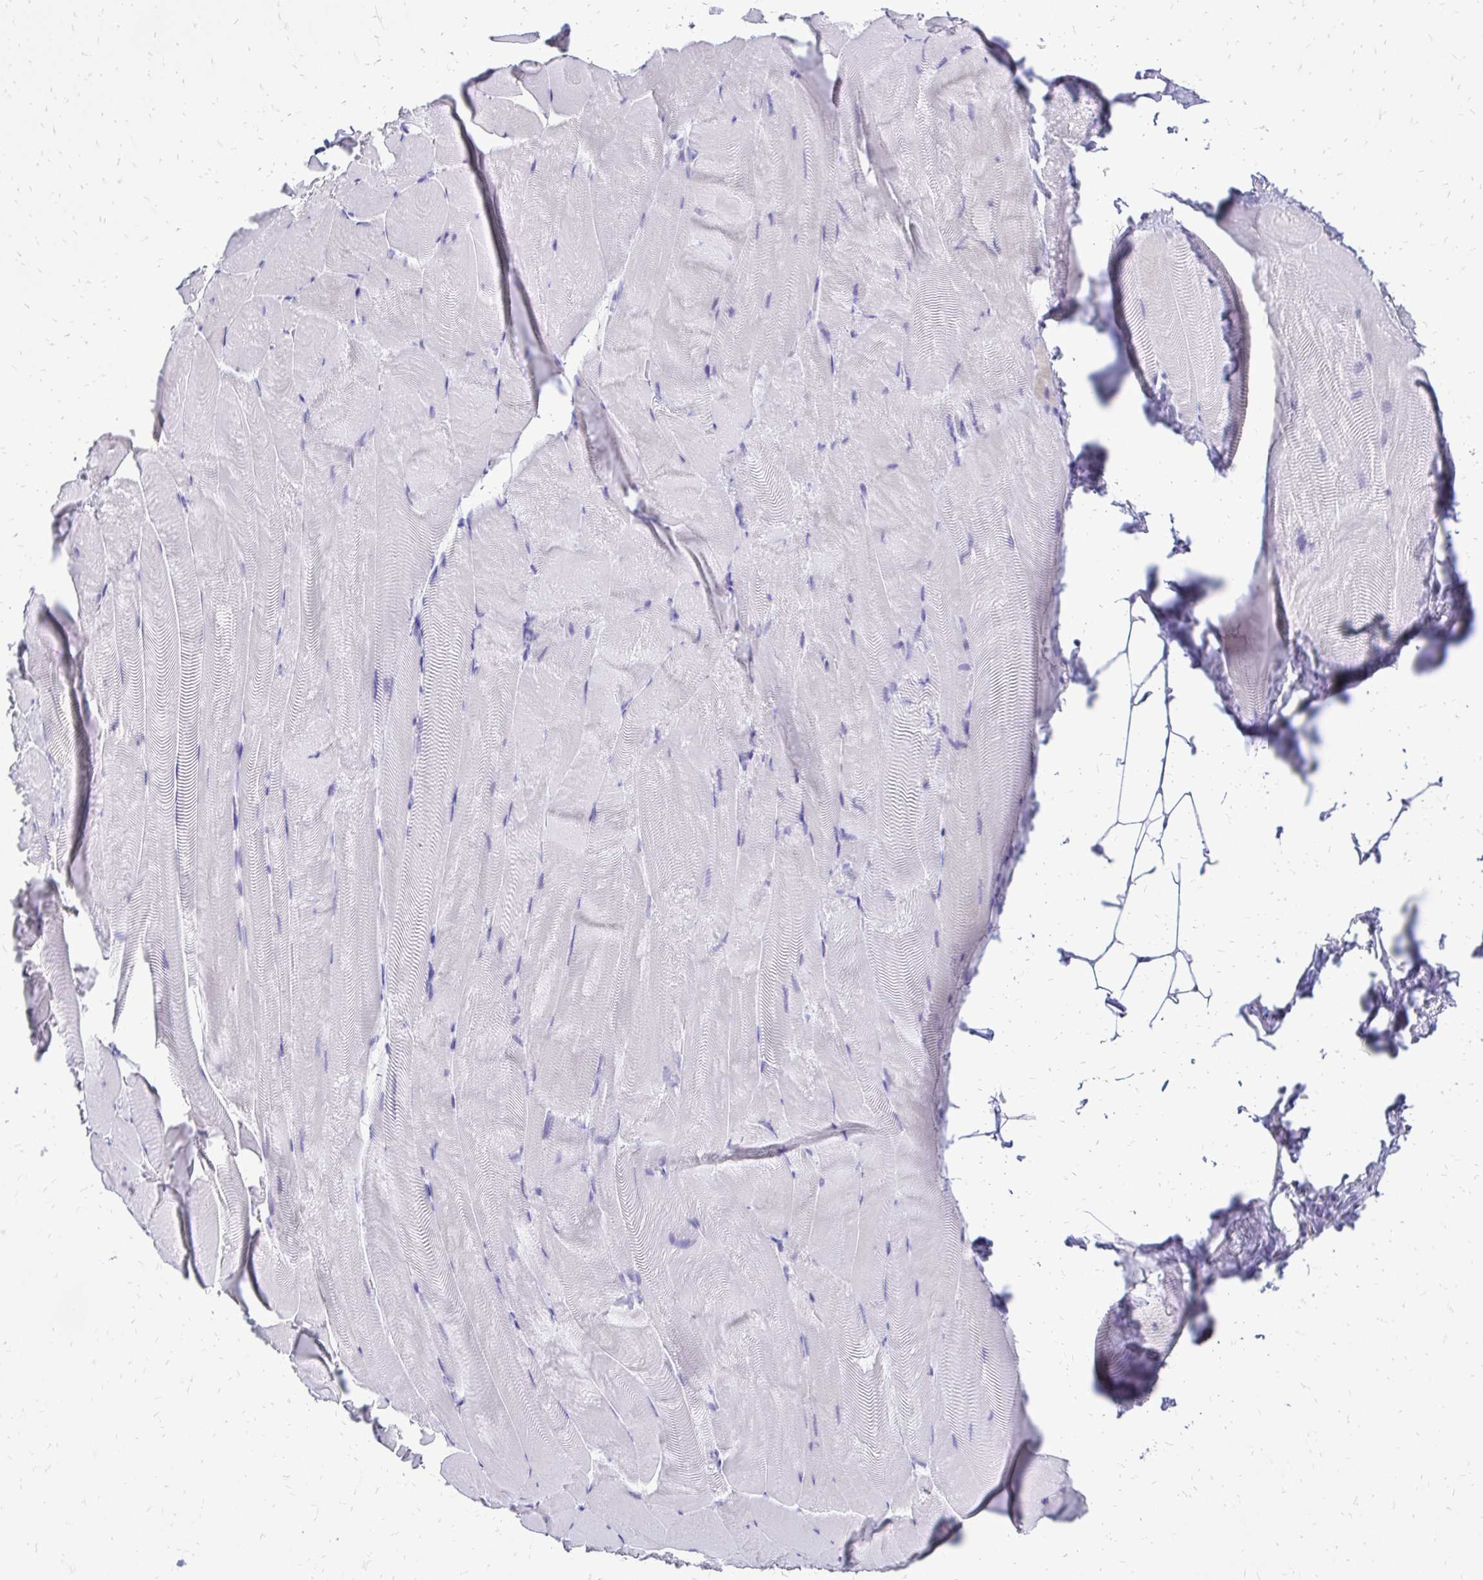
{"staining": {"intensity": "negative", "quantity": "none", "location": "none"}, "tissue": "skeletal muscle", "cell_type": "Myocytes", "image_type": "normal", "snomed": [{"axis": "morphology", "description": "Normal tissue, NOS"}, {"axis": "topography", "description": "Skeletal muscle"}], "caption": "Immunohistochemistry photomicrograph of normal skeletal muscle: skeletal muscle stained with DAB (3,3'-diaminobenzidine) displays no significant protein staining in myocytes.", "gene": "SLC32A1", "patient": {"sex": "female", "age": 64}}